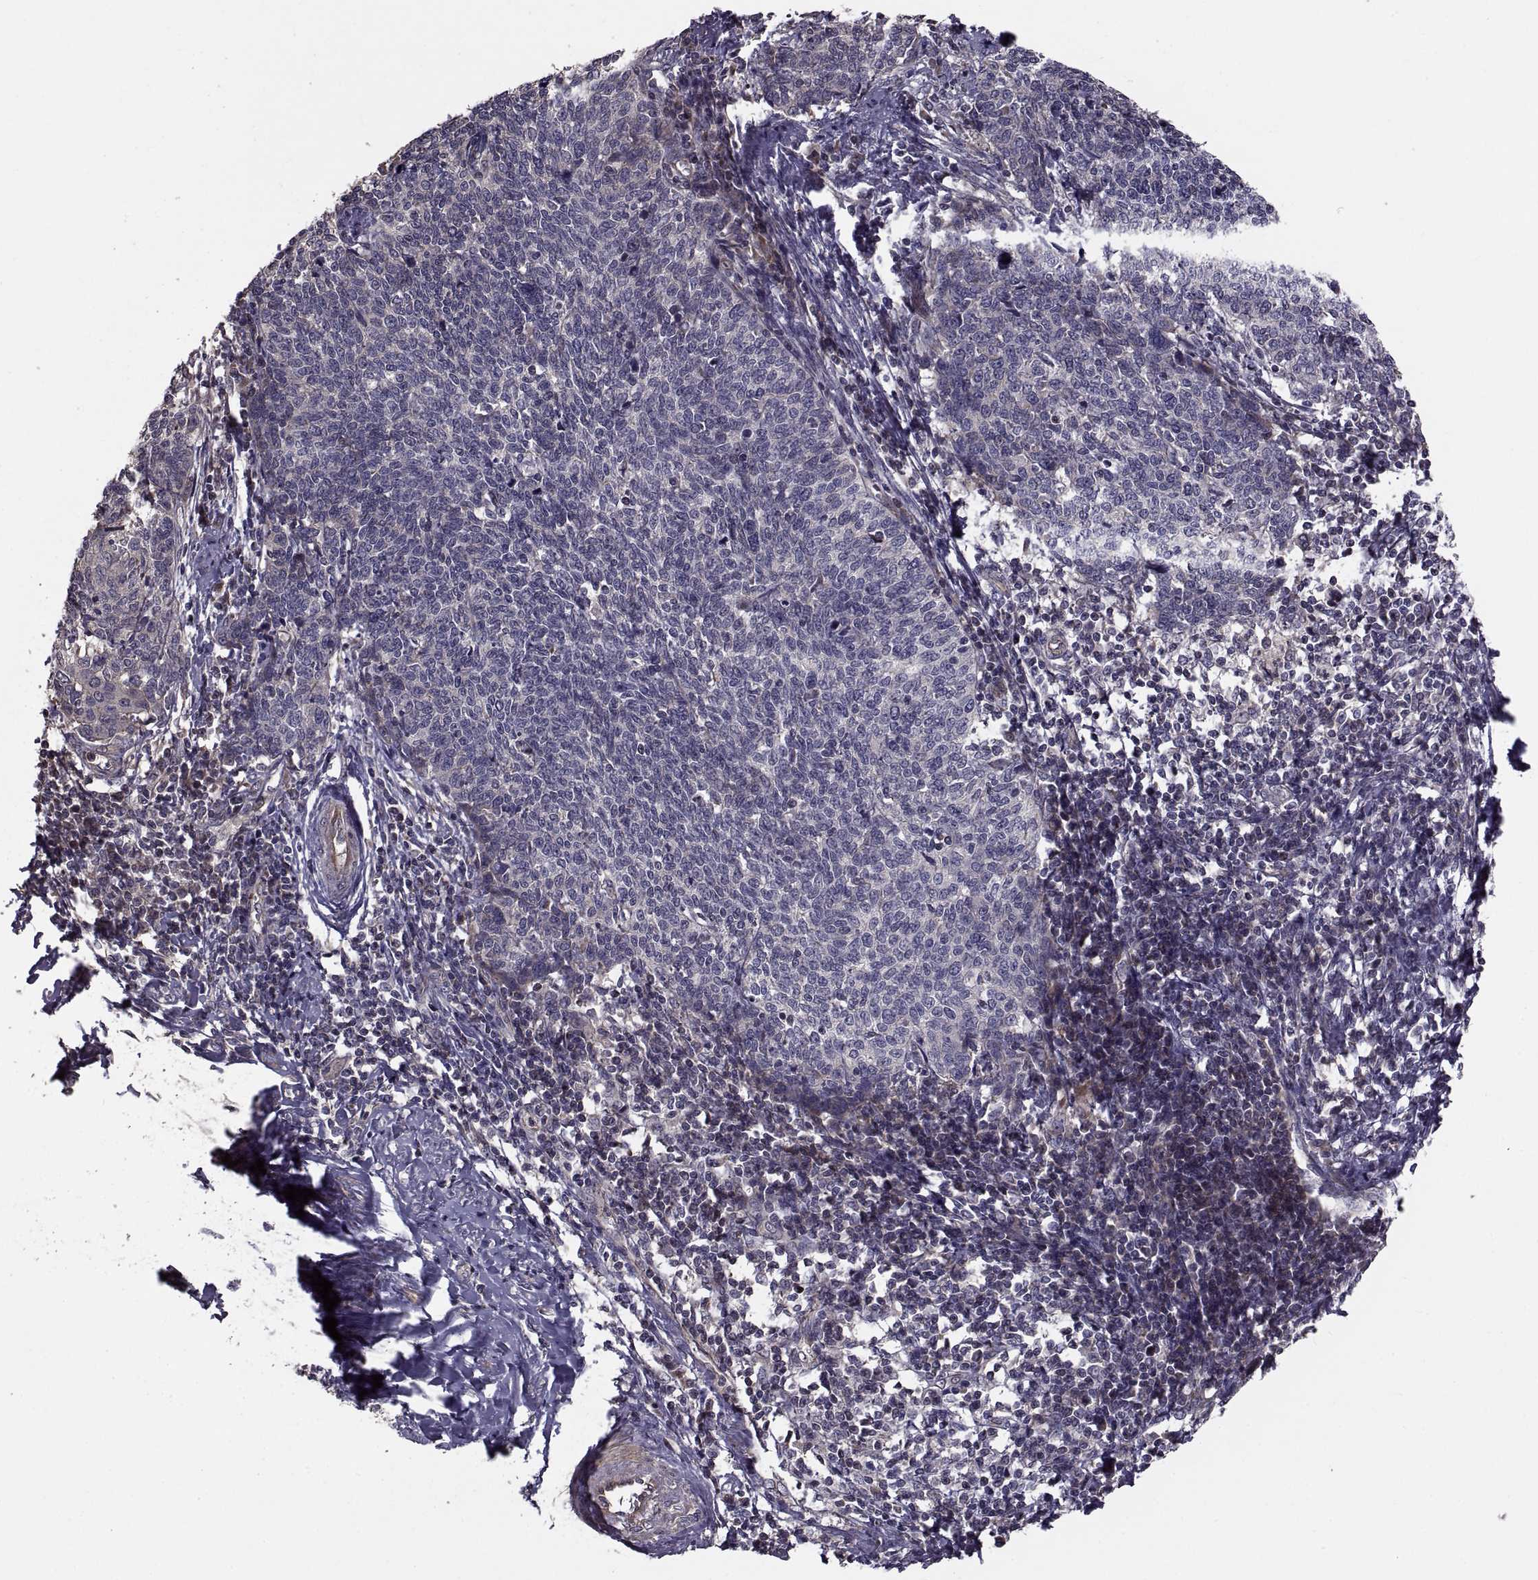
{"staining": {"intensity": "negative", "quantity": "none", "location": "none"}, "tissue": "cervical cancer", "cell_type": "Tumor cells", "image_type": "cancer", "snomed": [{"axis": "morphology", "description": "Squamous cell carcinoma, NOS"}, {"axis": "topography", "description": "Cervix"}], "caption": "An image of human cervical cancer (squamous cell carcinoma) is negative for staining in tumor cells.", "gene": "PMM2", "patient": {"sex": "female", "age": 39}}